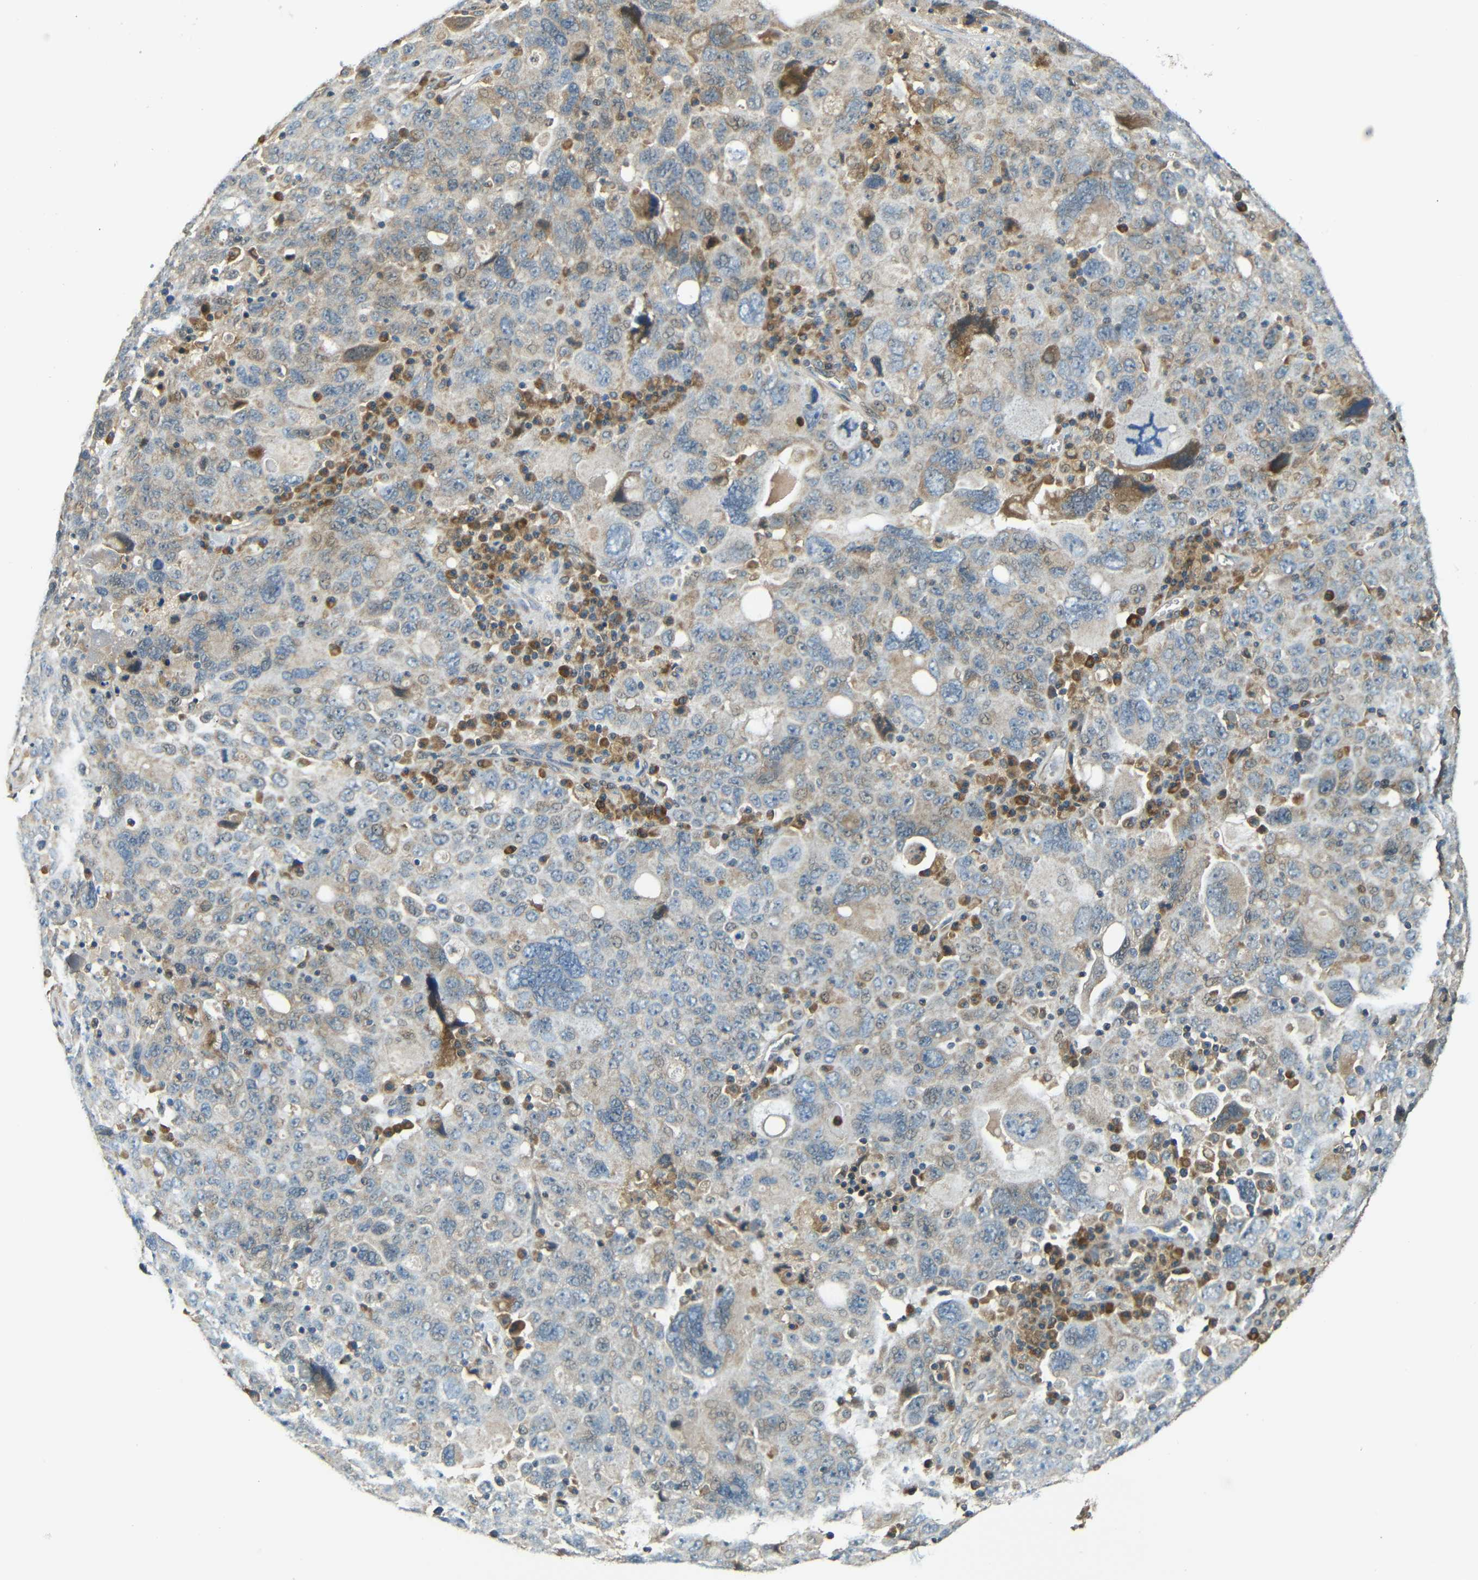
{"staining": {"intensity": "weak", "quantity": ">75%", "location": "cytoplasmic/membranous"}, "tissue": "ovarian cancer", "cell_type": "Tumor cells", "image_type": "cancer", "snomed": [{"axis": "morphology", "description": "Carcinoma, endometroid"}, {"axis": "topography", "description": "Ovary"}], "caption": "Immunohistochemical staining of ovarian cancer (endometroid carcinoma) demonstrates low levels of weak cytoplasmic/membranous positivity in about >75% of tumor cells.", "gene": "FNDC3A", "patient": {"sex": "female", "age": 62}}